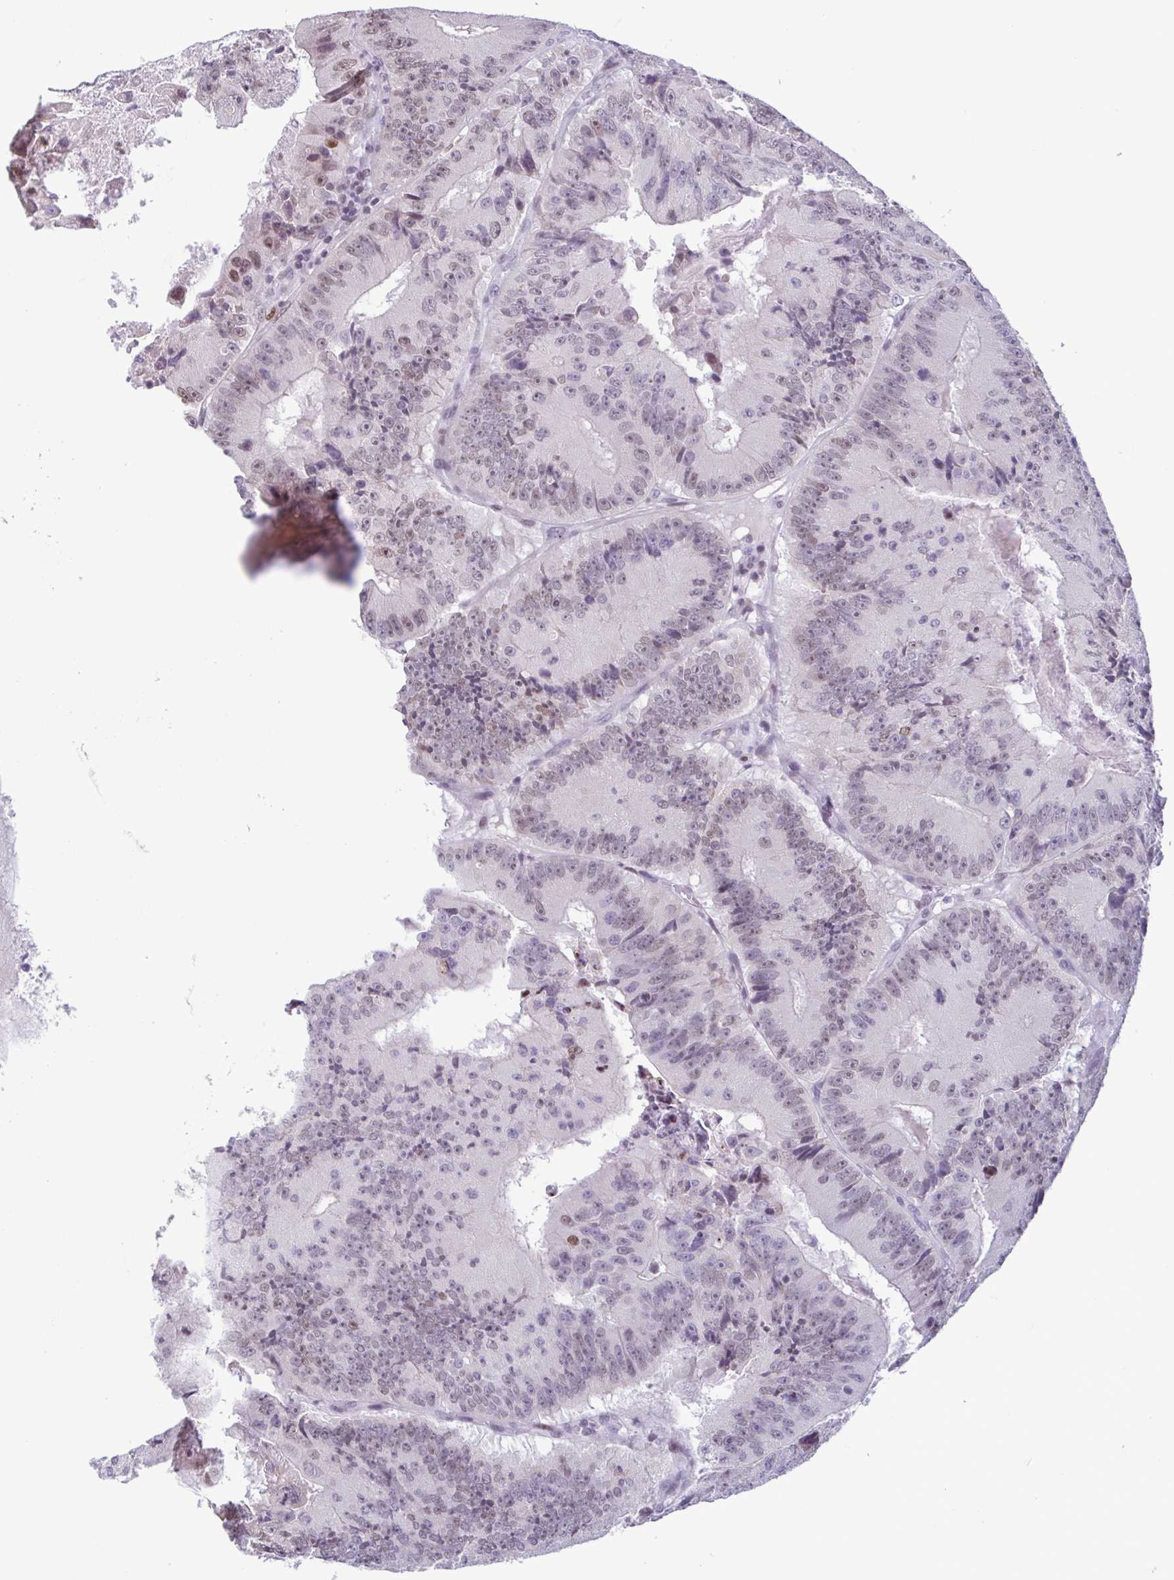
{"staining": {"intensity": "moderate", "quantity": "<25%", "location": "nuclear"}, "tissue": "colorectal cancer", "cell_type": "Tumor cells", "image_type": "cancer", "snomed": [{"axis": "morphology", "description": "Adenocarcinoma, NOS"}, {"axis": "topography", "description": "Colon"}], "caption": "An immunohistochemistry photomicrograph of tumor tissue is shown. Protein staining in brown shows moderate nuclear positivity in adenocarcinoma (colorectal) within tumor cells. (Stains: DAB in brown, nuclei in blue, Microscopy: brightfield microscopy at high magnification).", "gene": "IRF1", "patient": {"sex": "female", "age": 86}}